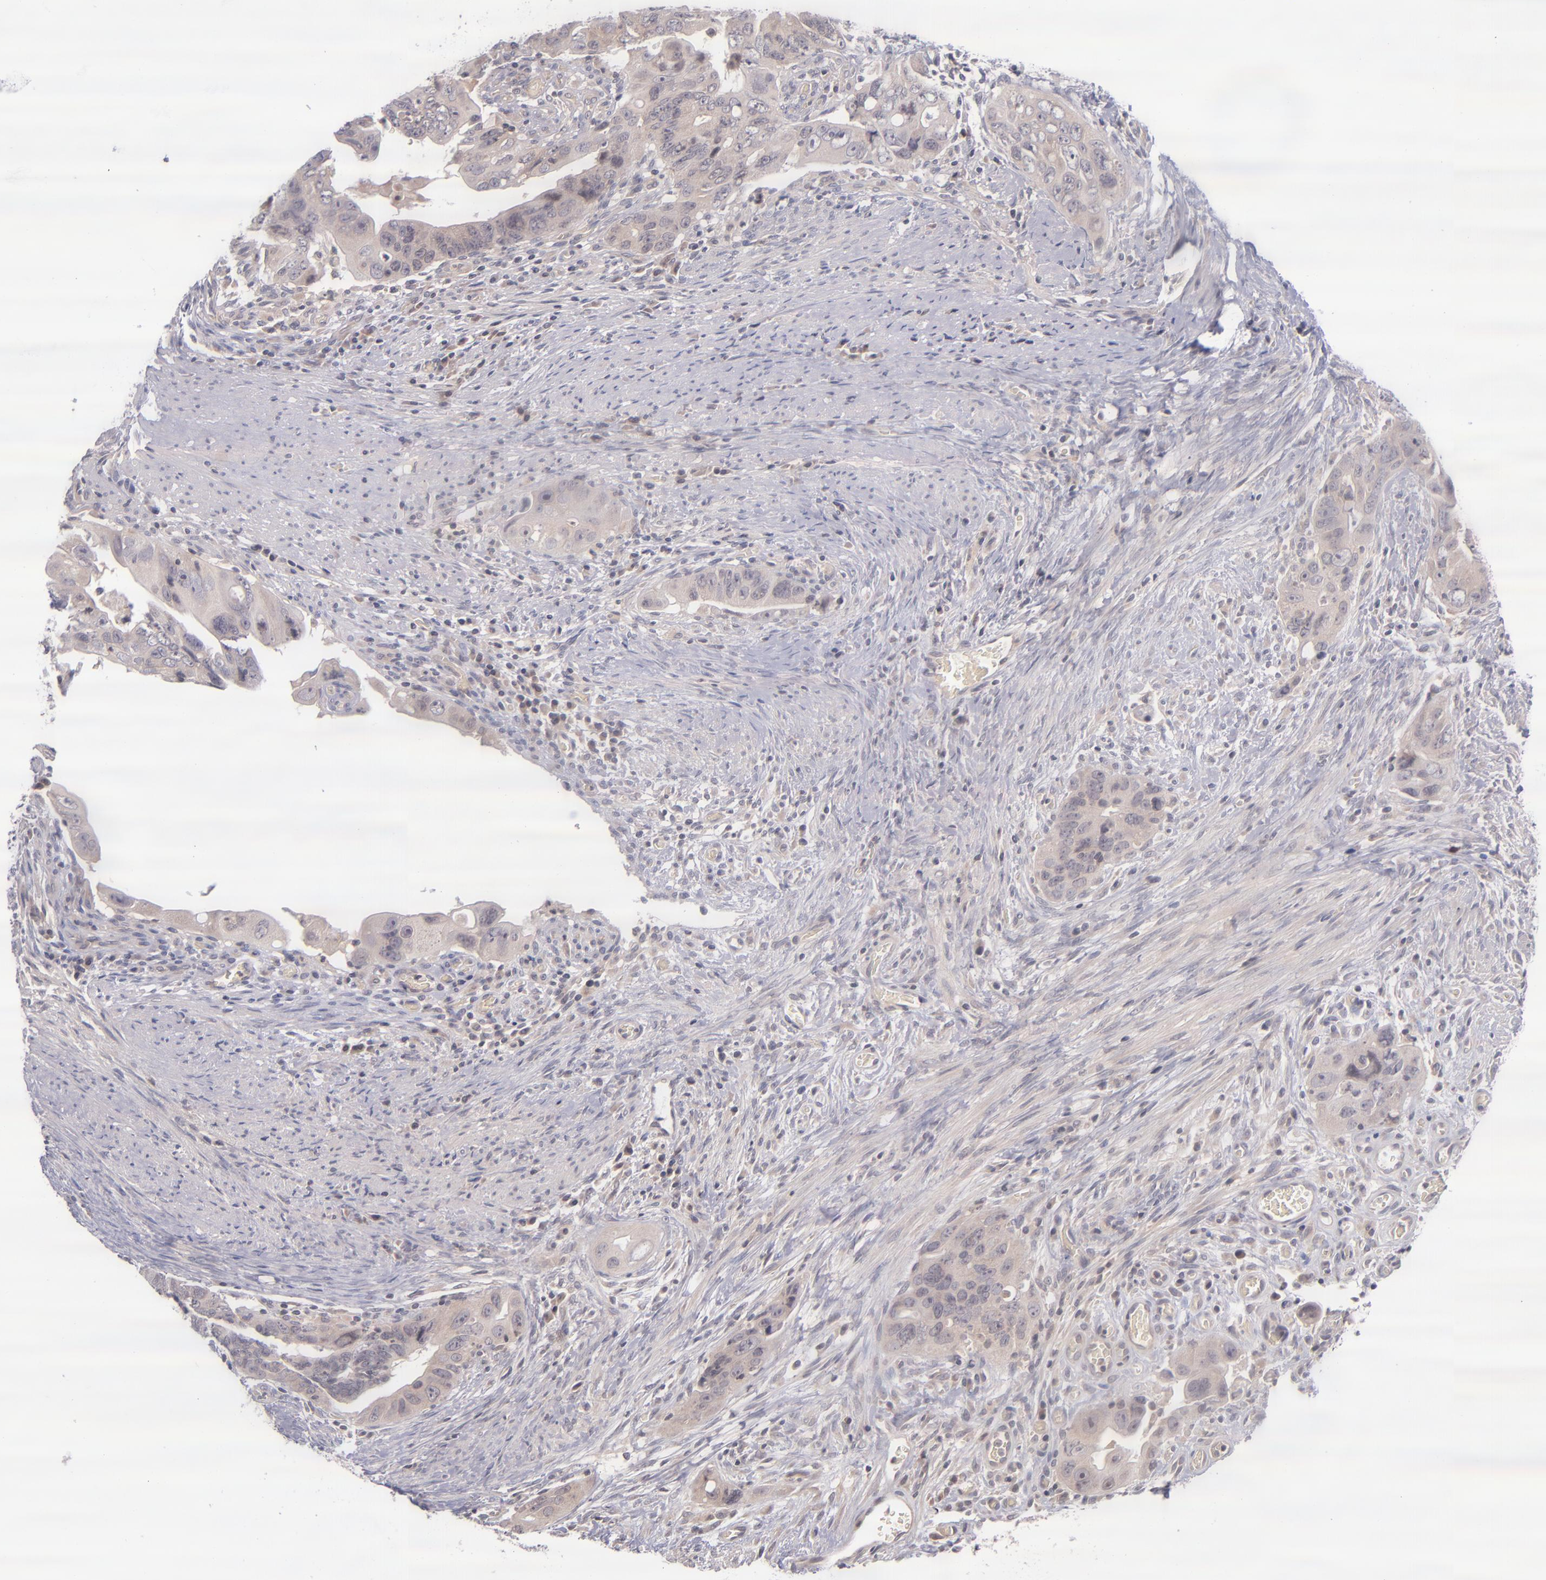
{"staining": {"intensity": "weak", "quantity": "25%-75%", "location": "cytoplasmic/membranous"}, "tissue": "colorectal cancer", "cell_type": "Tumor cells", "image_type": "cancer", "snomed": [{"axis": "morphology", "description": "Adenocarcinoma, NOS"}, {"axis": "topography", "description": "Rectum"}], "caption": "Tumor cells display weak cytoplasmic/membranous positivity in about 25%-75% of cells in colorectal adenocarcinoma. (DAB (3,3'-diaminobenzidine) IHC, brown staining for protein, blue staining for nuclei).", "gene": "TSC2", "patient": {"sex": "male", "age": 53}}